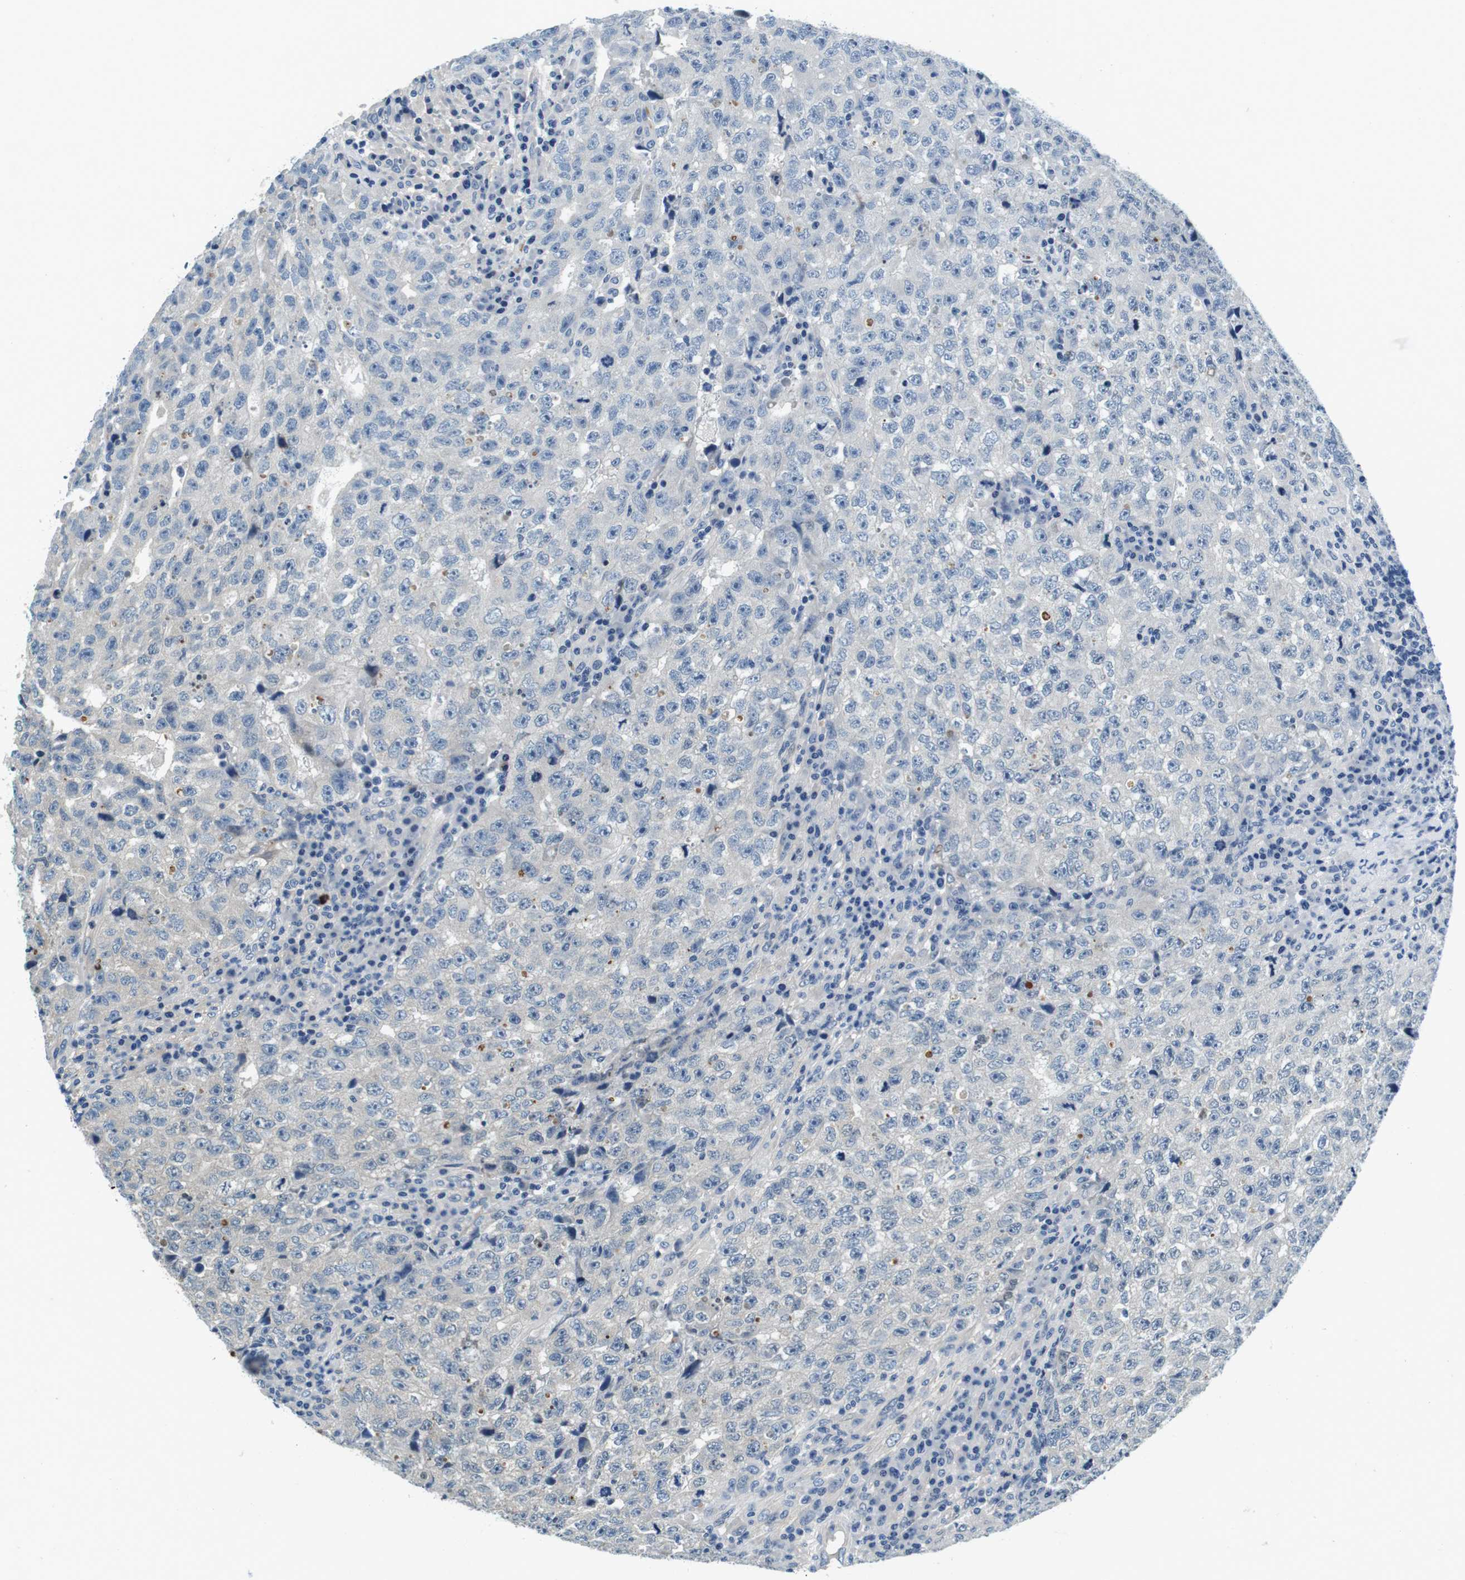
{"staining": {"intensity": "negative", "quantity": "none", "location": "none"}, "tissue": "testis cancer", "cell_type": "Tumor cells", "image_type": "cancer", "snomed": [{"axis": "morphology", "description": "Necrosis, NOS"}, {"axis": "morphology", "description": "Carcinoma, Embryonal, NOS"}, {"axis": "topography", "description": "Testis"}], "caption": "The IHC micrograph has no significant expression in tumor cells of embryonal carcinoma (testis) tissue.", "gene": "KCNJ5", "patient": {"sex": "male", "age": 19}}